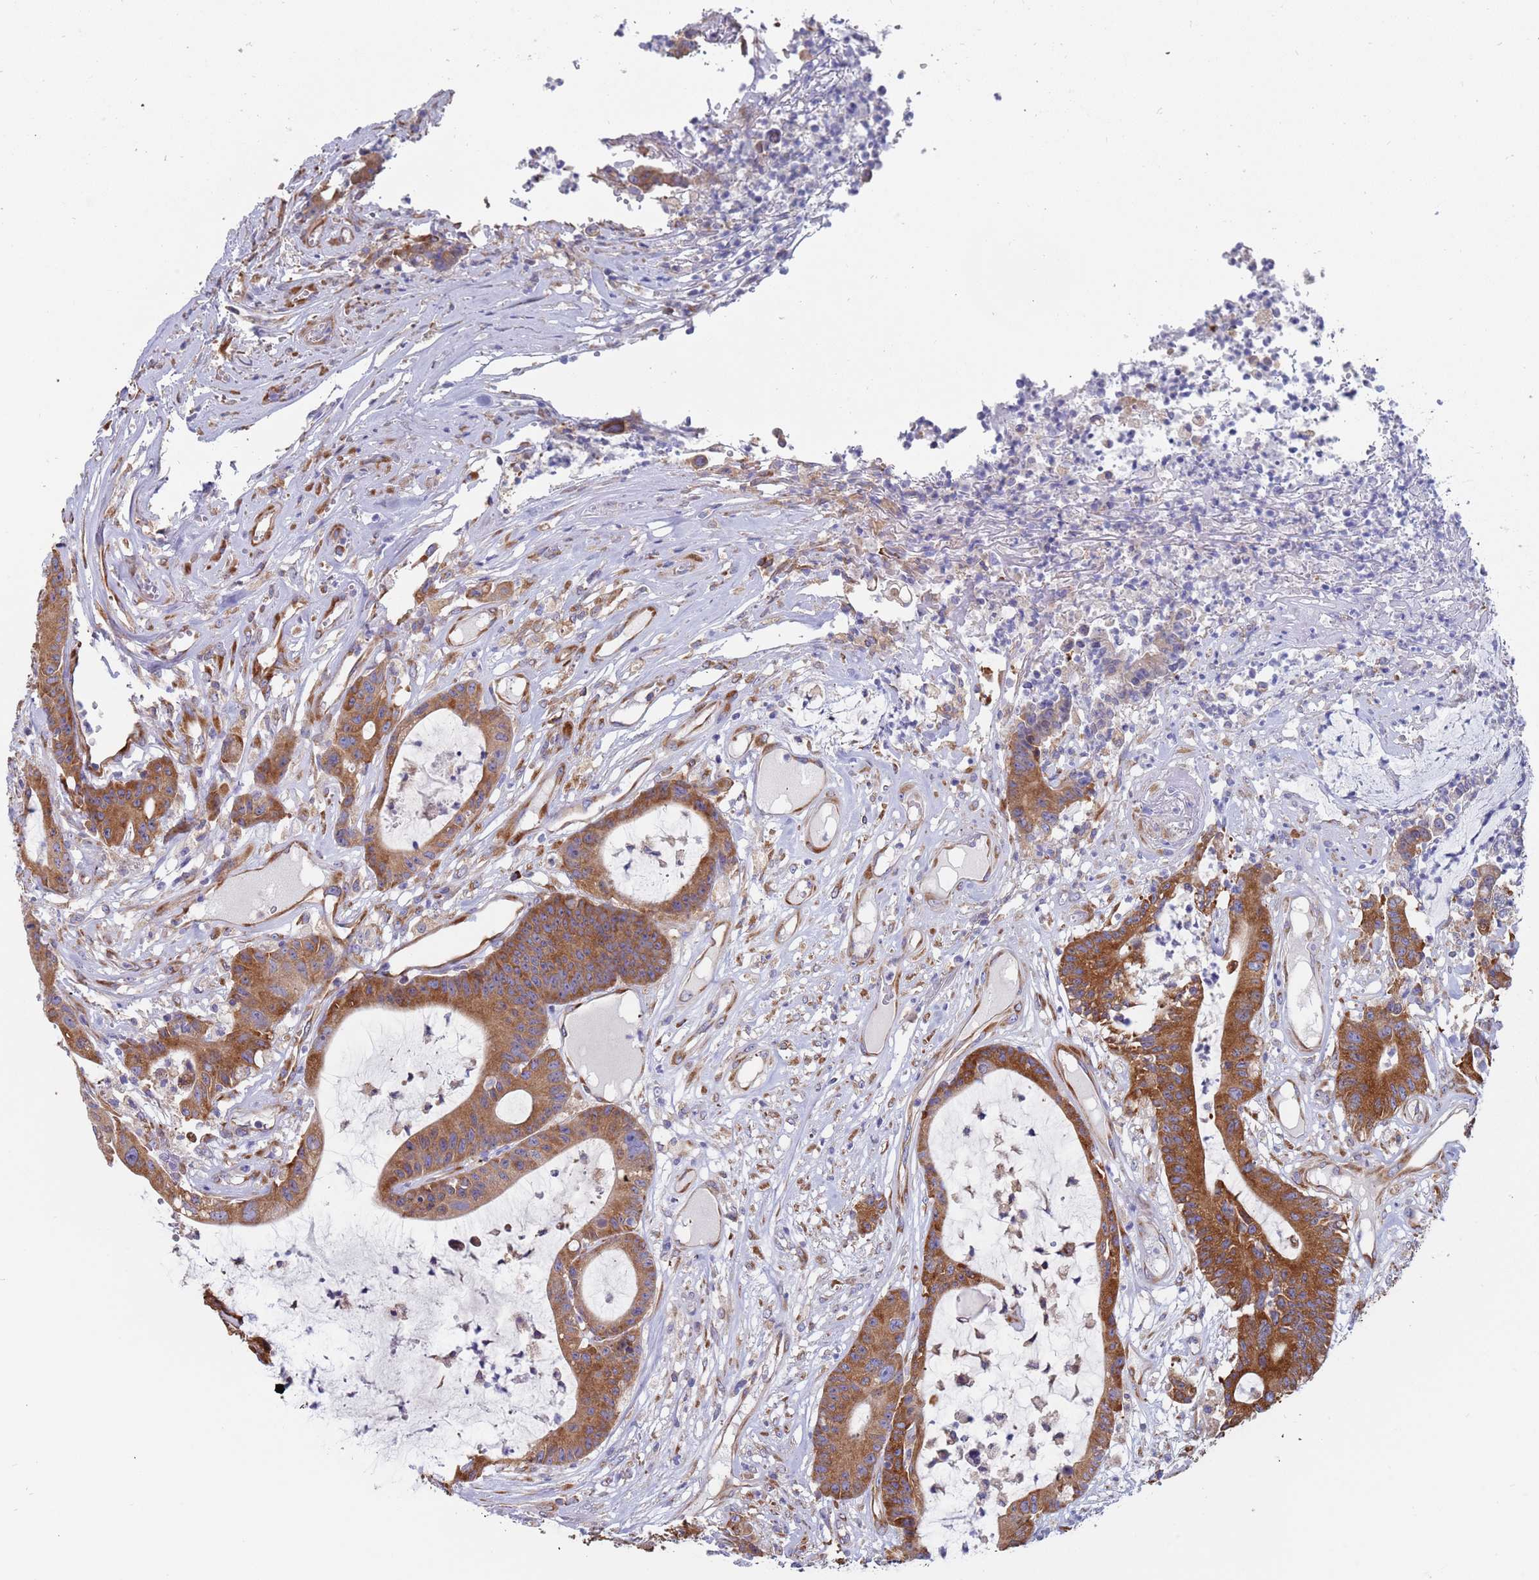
{"staining": {"intensity": "strong", "quantity": ">75%", "location": "cytoplasmic/membranous"}, "tissue": "colorectal cancer", "cell_type": "Tumor cells", "image_type": "cancer", "snomed": [{"axis": "morphology", "description": "Adenocarcinoma, NOS"}, {"axis": "topography", "description": "Colon"}], "caption": "IHC image of neoplastic tissue: colorectal adenocarcinoma stained using immunohistochemistry shows high levels of strong protein expression localized specifically in the cytoplasmic/membranous of tumor cells, appearing as a cytoplasmic/membranous brown color.", "gene": "ZNF844", "patient": {"sex": "female", "age": 84}}